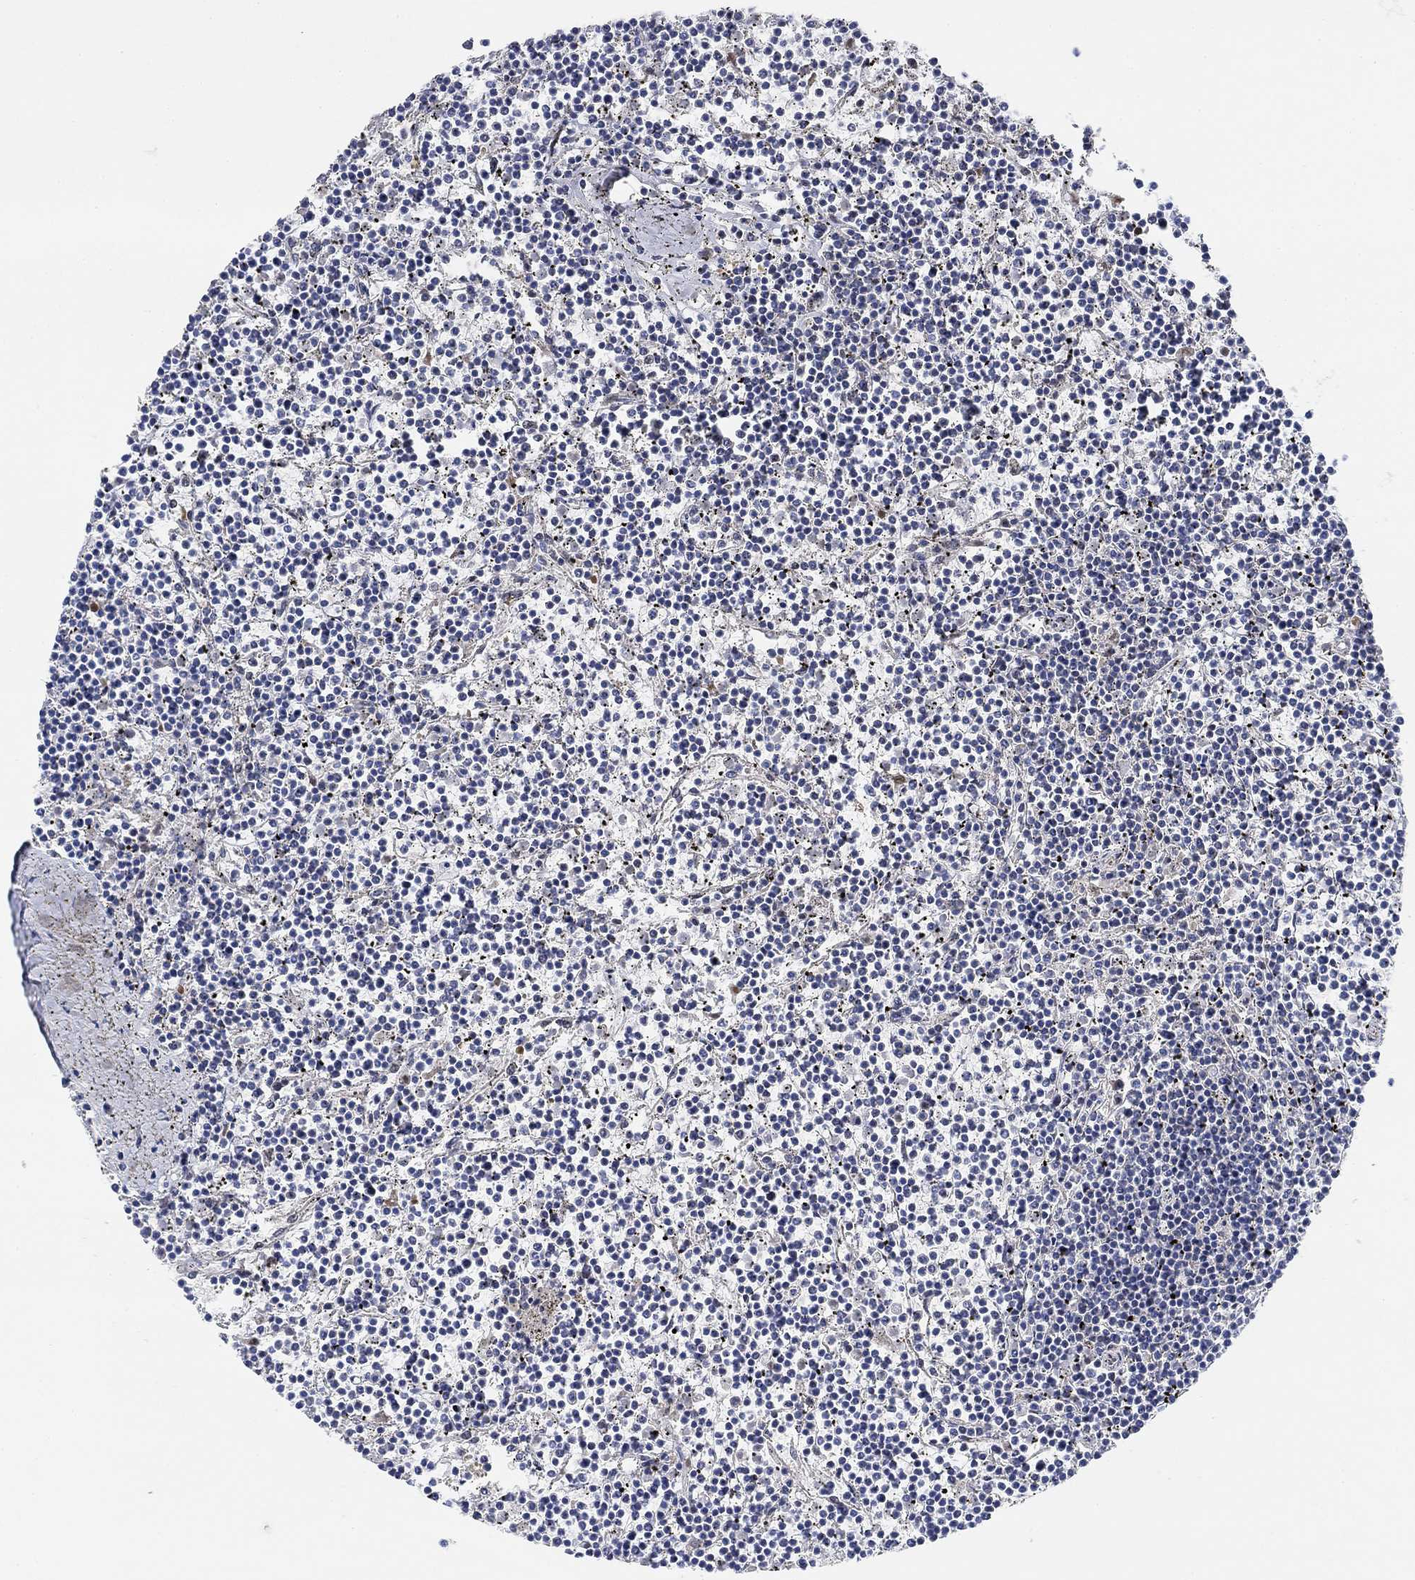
{"staining": {"intensity": "negative", "quantity": "none", "location": "none"}, "tissue": "lymphoma", "cell_type": "Tumor cells", "image_type": "cancer", "snomed": [{"axis": "morphology", "description": "Malignant lymphoma, non-Hodgkin's type, Low grade"}, {"axis": "topography", "description": "Spleen"}], "caption": "IHC histopathology image of human low-grade malignant lymphoma, non-Hodgkin's type stained for a protein (brown), which reveals no positivity in tumor cells. (Stains: DAB (3,3'-diaminobenzidine) IHC with hematoxylin counter stain, Microscopy: brightfield microscopy at high magnification).", "gene": "PAX6", "patient": {"sex": "female", "age": 19}}